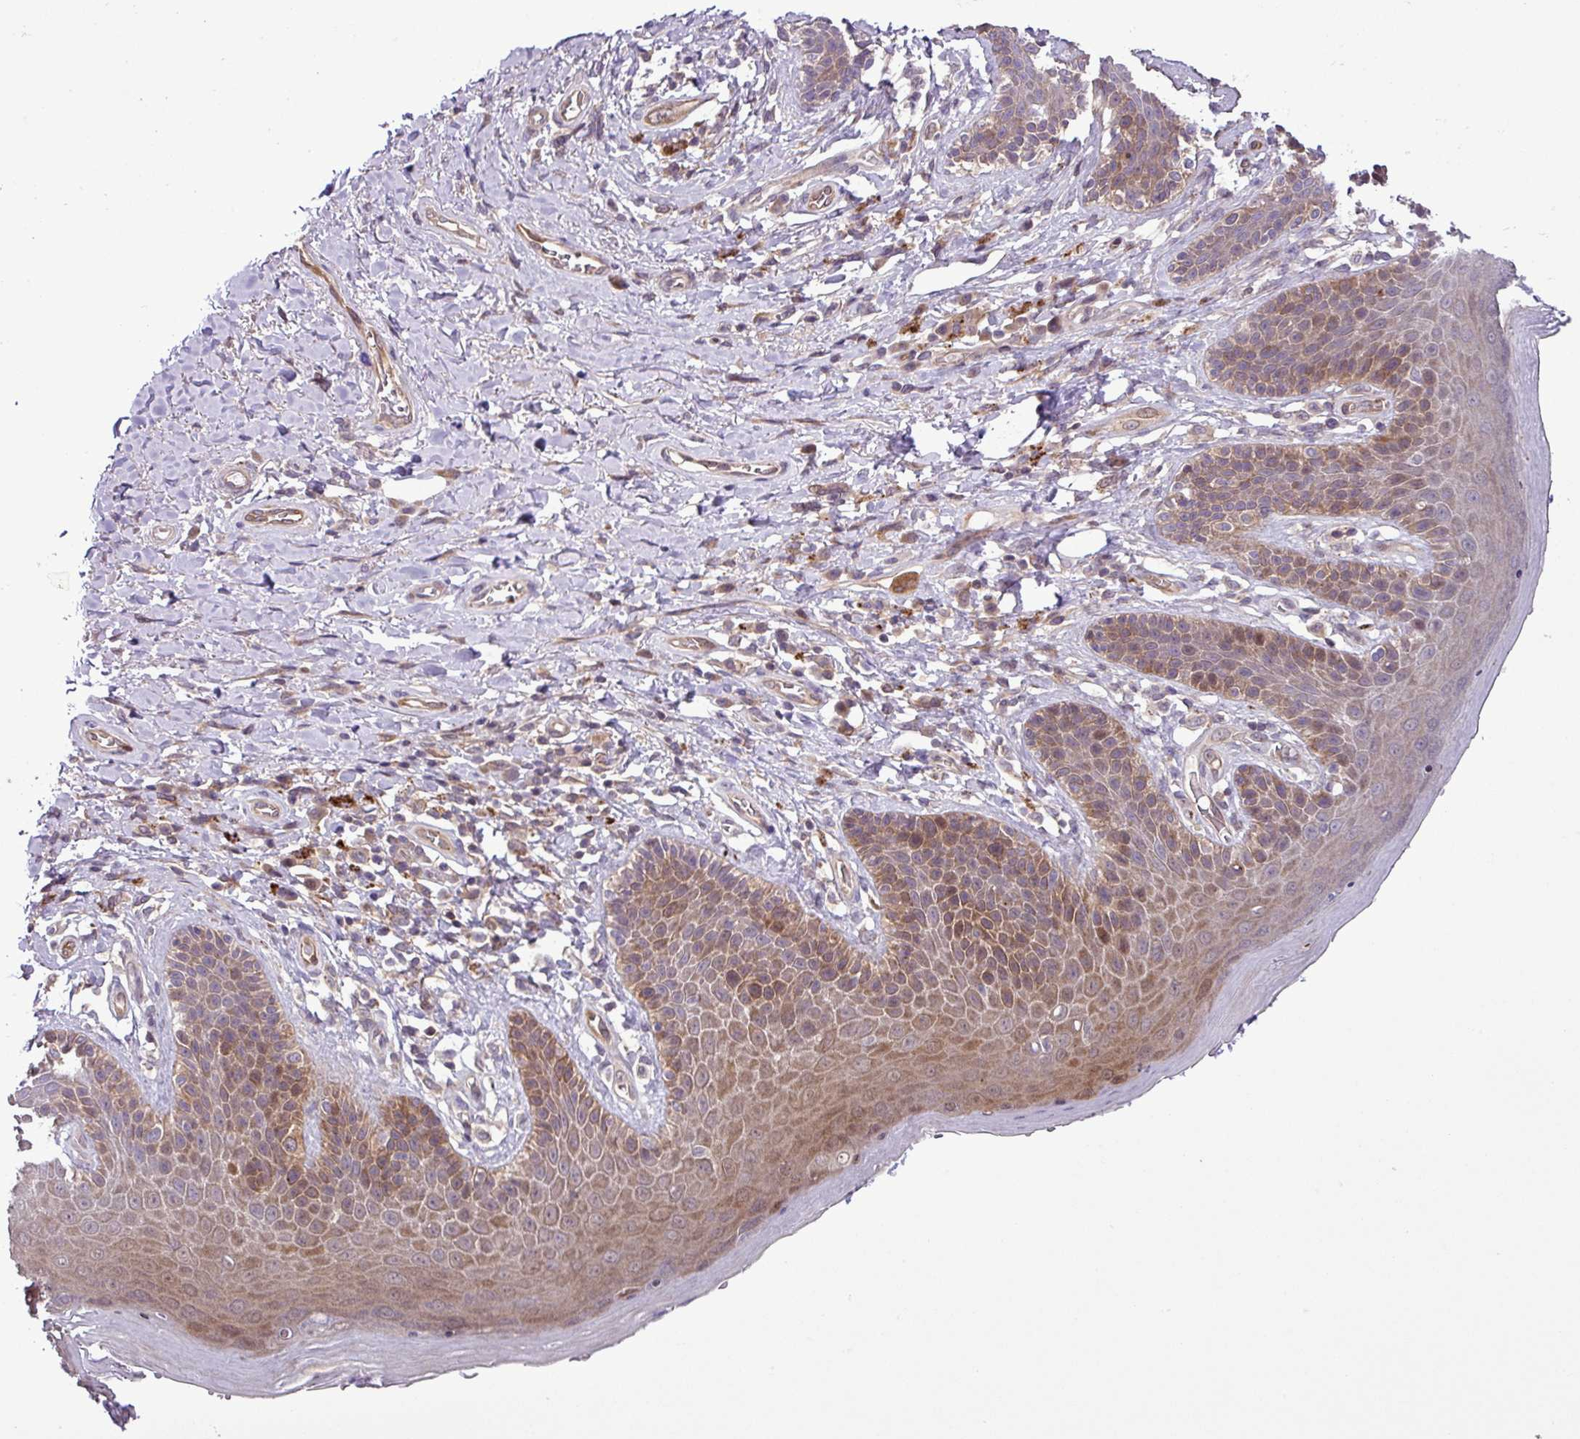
{"staining": {"intensity": "moderate", "quantity": ">75%", "location": "cytoplasmic/membranous,nuclear"}, "tissue": "skin", "cell_type": "Epidermal cells", "image_type": "normal", "snomed": [{"axis": "morphology", "description": "Normal tissue, NOS"}, {"axis": "topography", "description": "Anal"}], "caption": "Immunohistochemistry (IHC) photomicrograph of unremarkable human skin stained for a protein (brown), which exhibits medium levels of moderate cytoplasmic/membranous,nuclear expression in approximately >75% of epidermal cells.", "gene": "CARHSP1", "patient": {"sex": "female", "age": 89}}